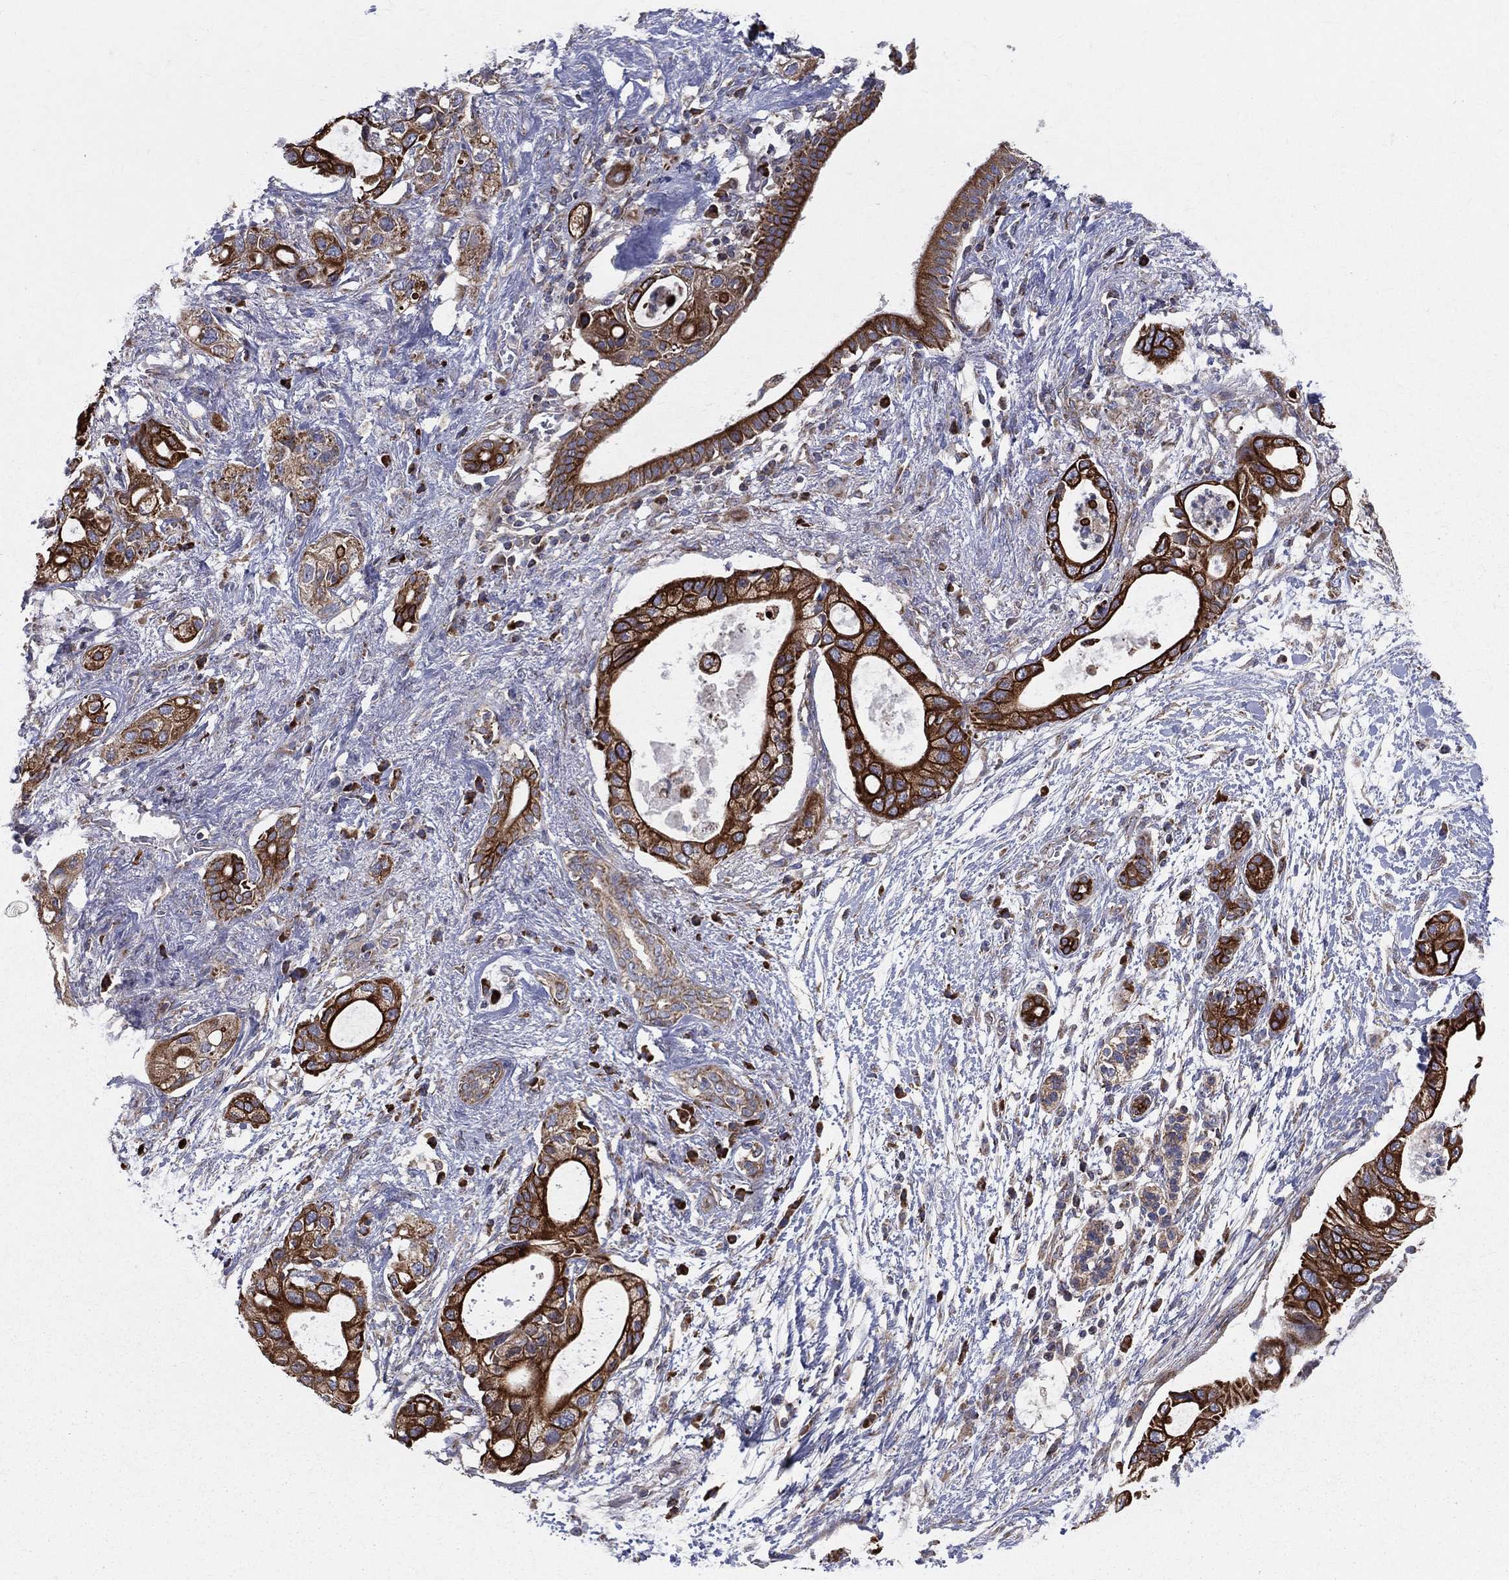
{"staining": {"intensity": "strong", "quantity": ">75%", "location": "cytoplasmic/membranous"}, "tissue": "pancreatic cancer", "cell_type": "Tumor cells", "image_type": "cancer", "snomed": [{"axis": "morphology", "description": "Adenocarcinoma, NOS"}, {"axis": "topography", "description": "Pancreas"}], "caption": "A brown stain highlights strong cytoplasmic/membranous positivity of a protein in pancreatic cancer tumor cells.", "gene": "MIX23", "patient": {"sex": "female", "age": 72}}